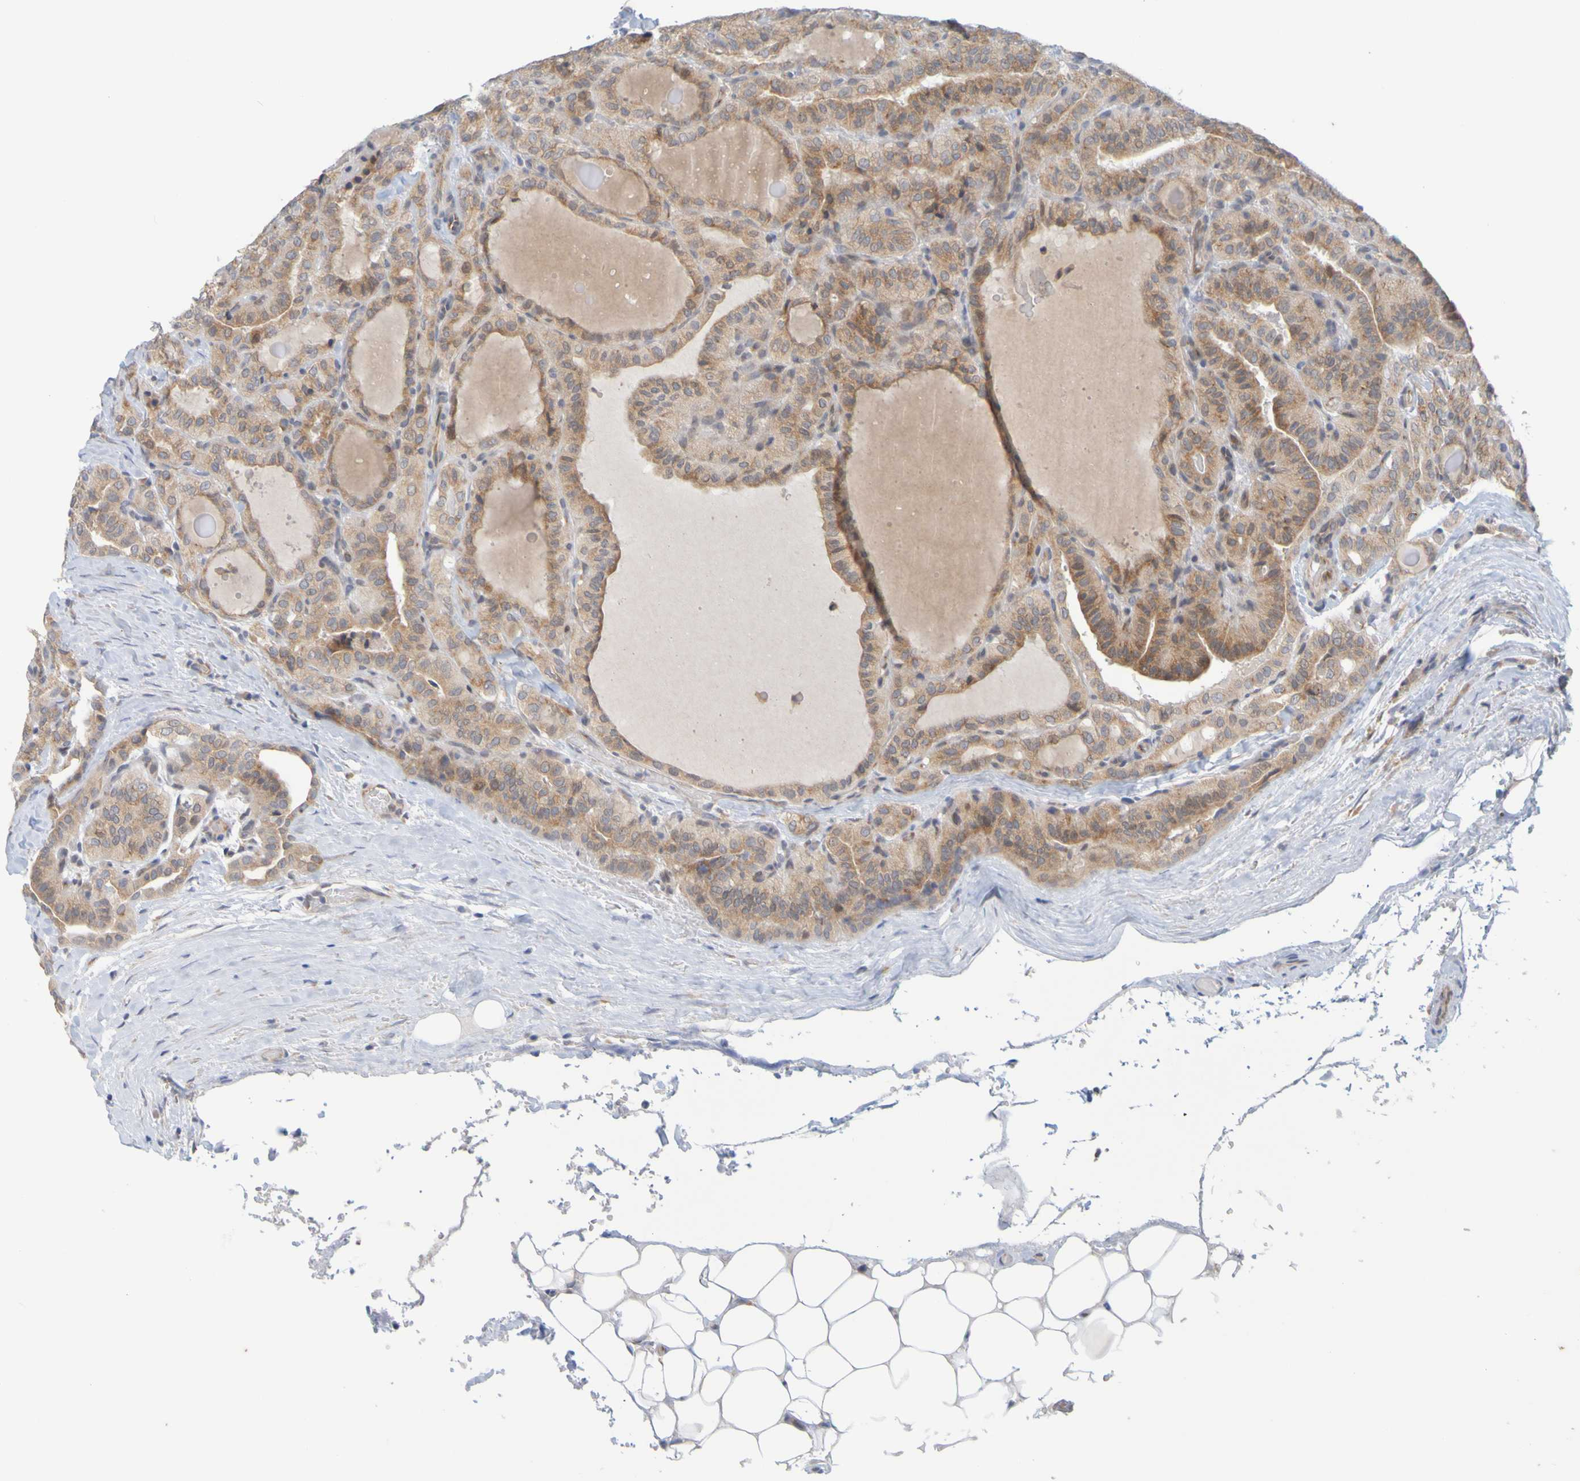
{"staining": {"intensity": "moderate", "quantity": ">75%", "location": "cytoplasmic/membranous"}, "tissue": "thyroid cancer", "cell_type": "Tumor cells", "image_type": "cancer", "snomed": [{"axis": "morphology", "description": "Papillary adenocarcinoma, NOS"}, {"axis": "topography", "description": "Thyroid gland"}], "caption": "Tumor cells reveal medium levels of moderate cytoplasmic/membranous positivity in about >75% of cells in papillary adenocarcinoma (thyroid). (DAB (3,3'-diaminobenzidine) IHC with brightfield microscopy, high magnification).", "gene": "MOGS", "patient": {"sex": "male", "age": 77}}